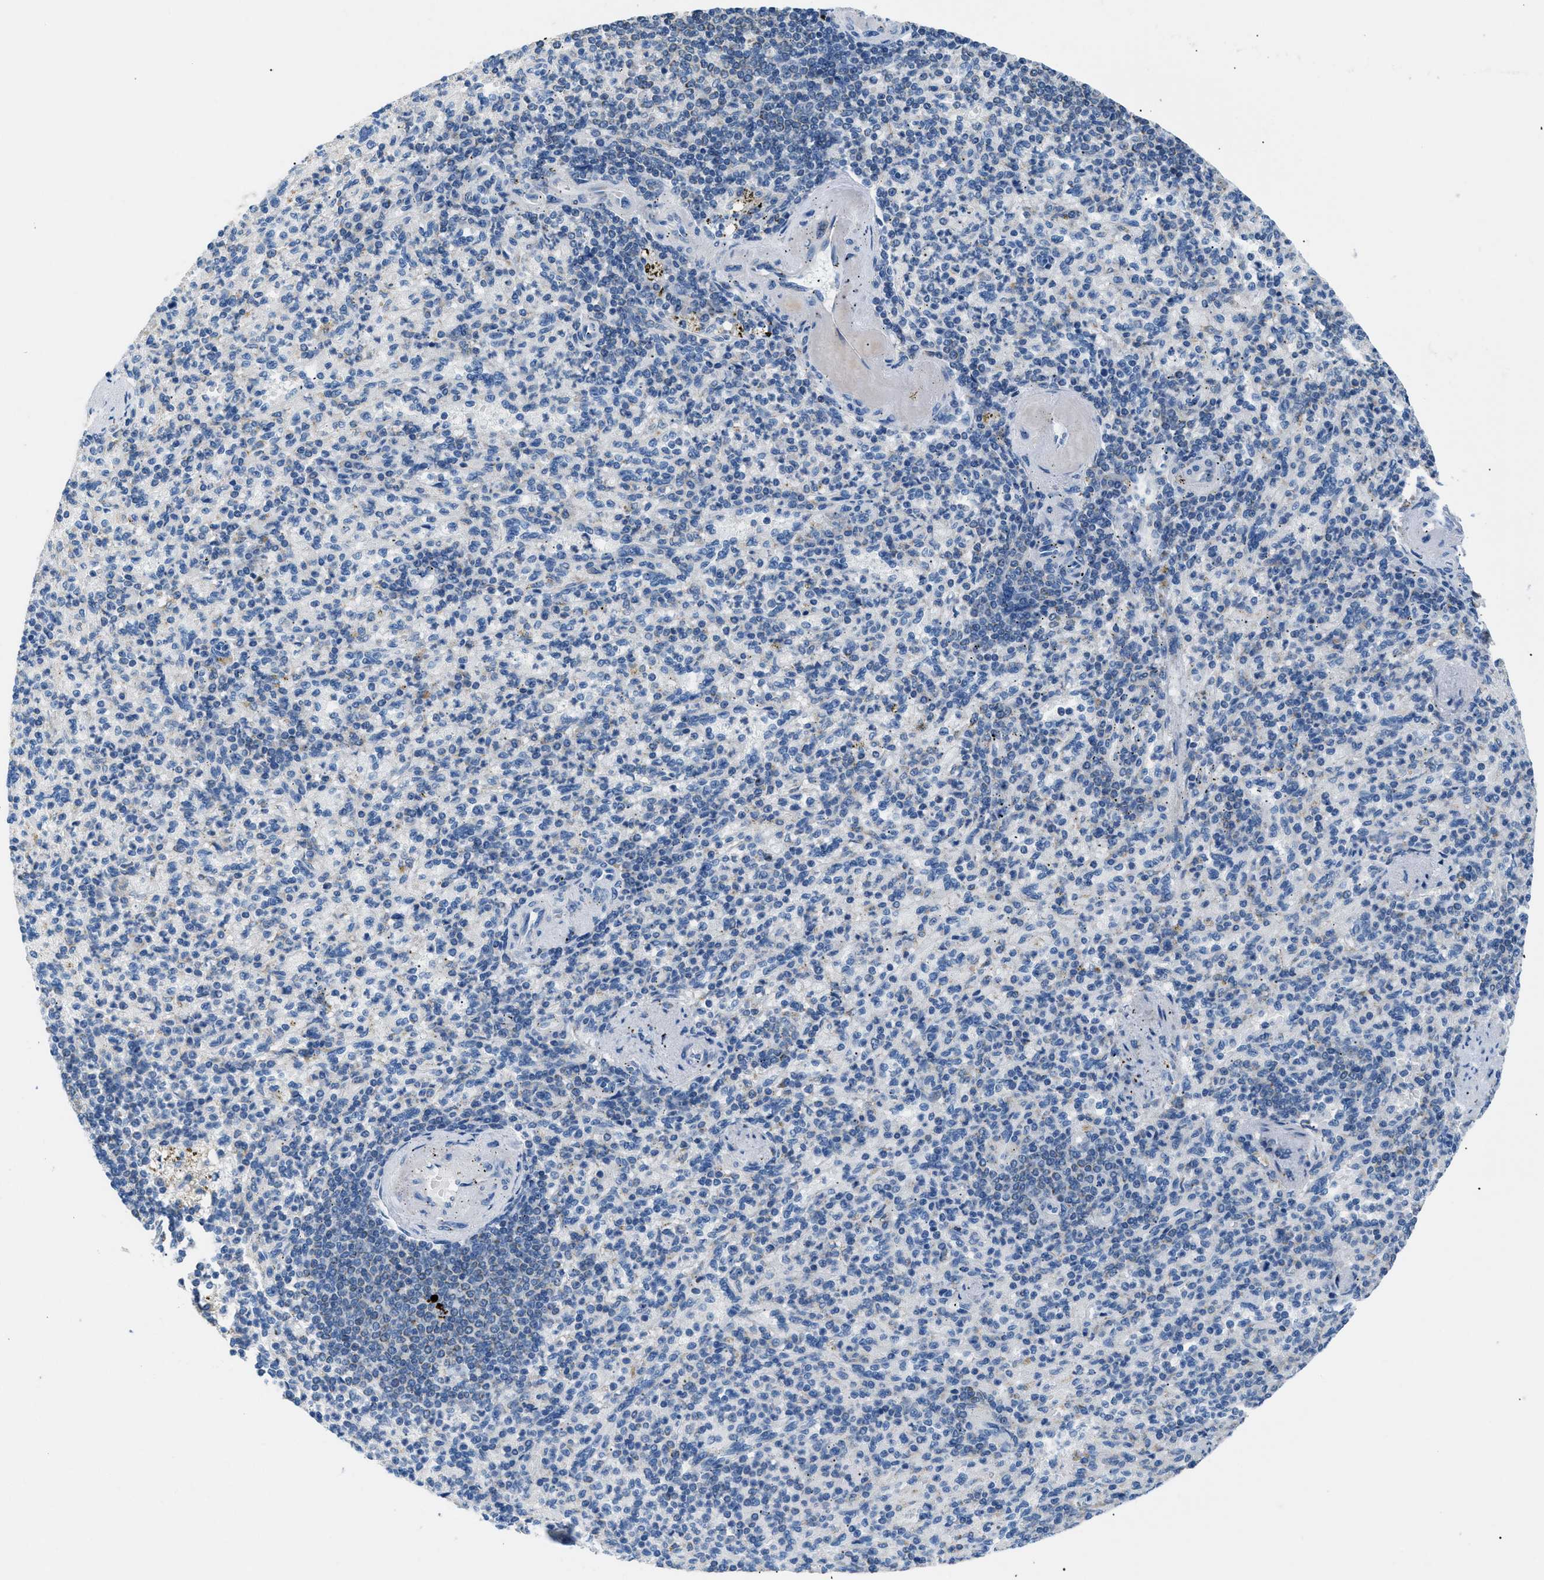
{"staining": {"intensity": "moderate", "quantity": "<25%", "location": "cytoplasmic/membranous"}, "tissue": "spleen", "cell_type": "Cells in red pulp", "image_type": "normal", "snomed": [{"axis": "morphology", "description": "Normal tissue, NOS"}, {"axis": "topography", "description": "Spleen"}], "caption": "DAB immunohistochemical staining of unremarkable spleen reveals moderate cytoplasmic/membranous protein expression in about <25% of cells in red pulp. The staining is performed using DAB brown chromogen to label protein expression. The nuclei are counter-stained blue using hematoxylin.", "gene": "ILDR1", "patient": {"sex": "female", "age": 74}}